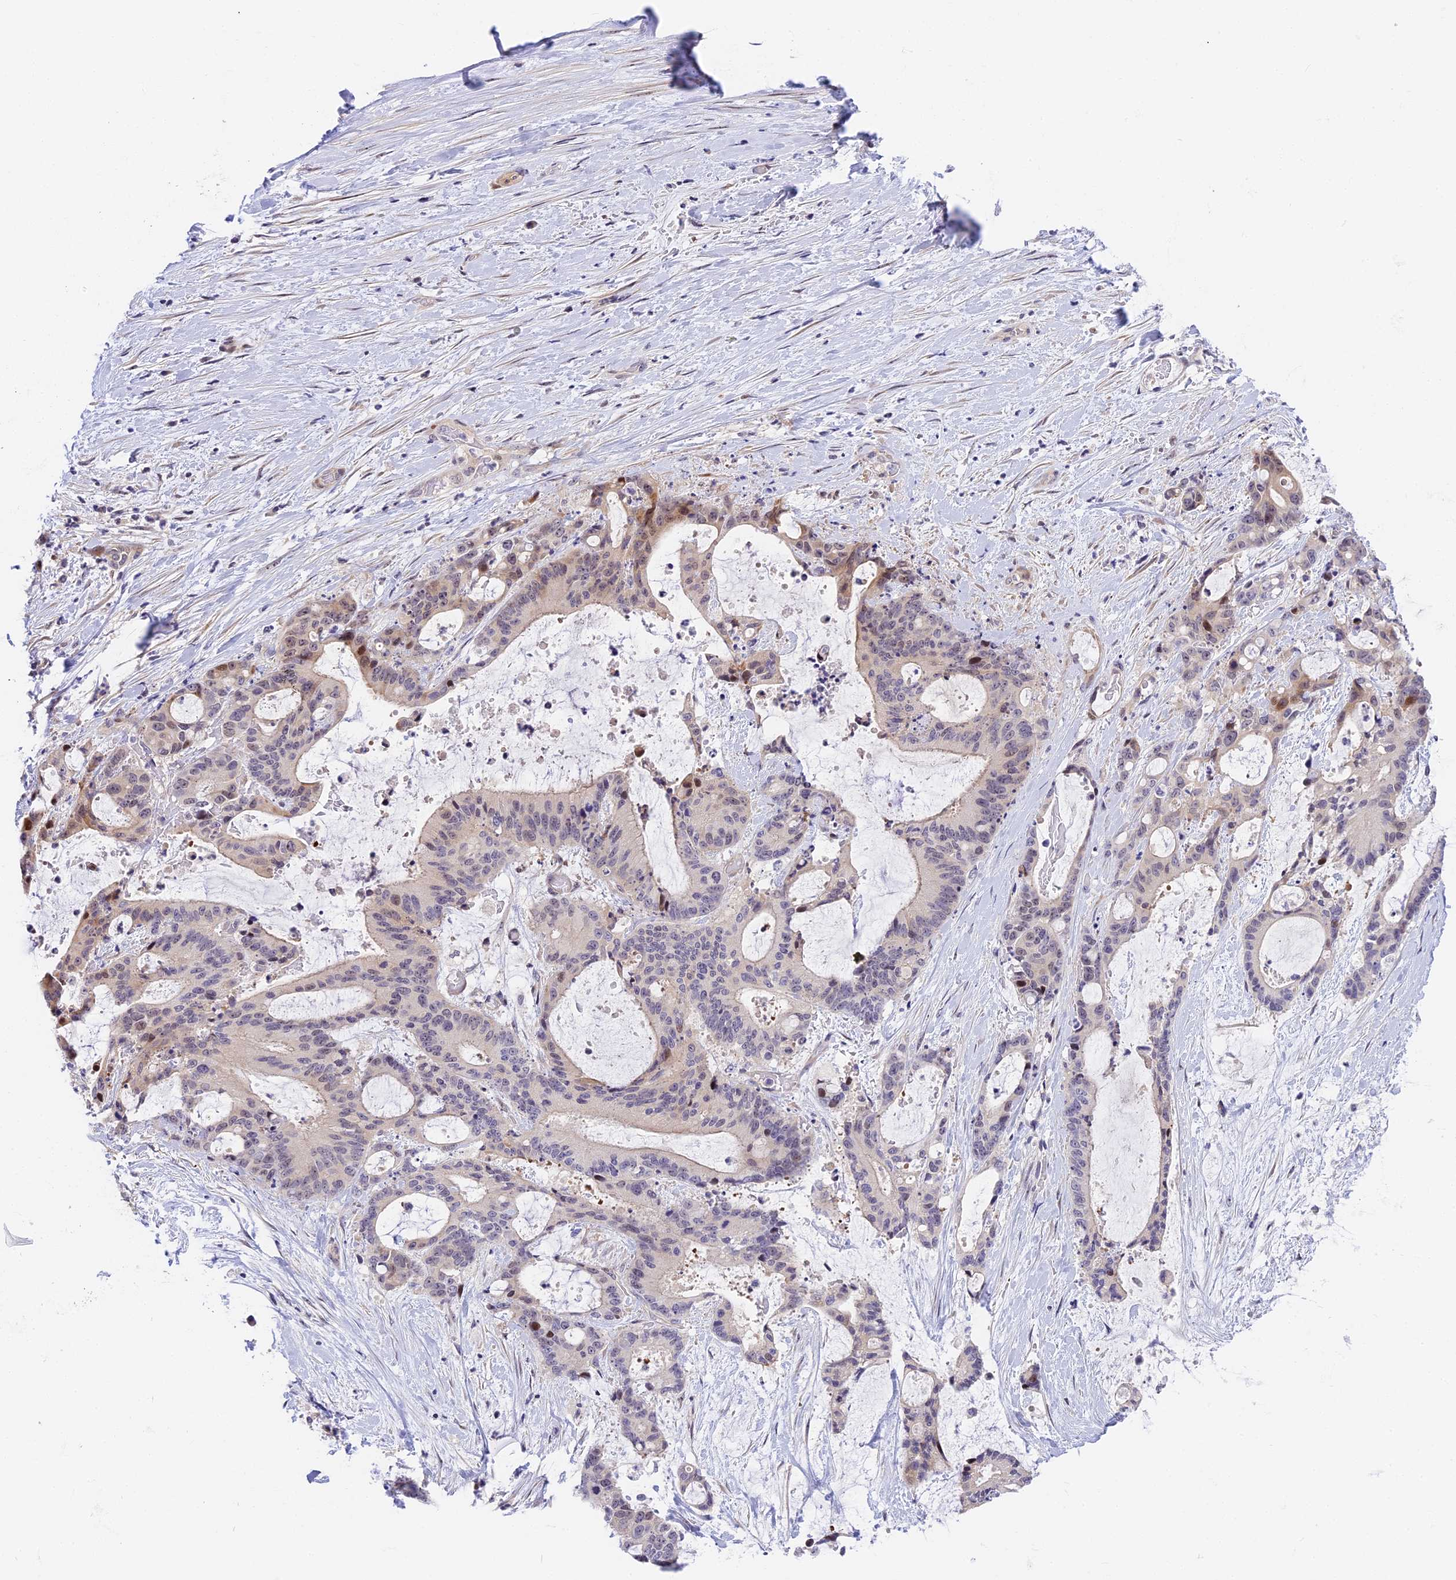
{"staining": {"intensity": "moderate", "quantity": "<25%", "location": "nuclear"}, "tissue": "liver cancer", "cell_type": "Tumor cells", "image_type": "cancer", "snomed": [{"axis": "morphology", "description": "Normal tissue, NOS"}, {"axis": "morphology", "description": "Cholangiocarcinoma"}, {"axis": "topography", "description": "Liver"}, {"axis": "topography", "description": "Peripheral nerve tissue"}], "caption": "About <25% of tumor cells in human liver cancer (cholangiocarcinoma) show moderate nuclear protein staining as visualized by brown immunohistochemical staining.", "gene": "MIDN", "patient": {"sex": "female", "age": 73}}